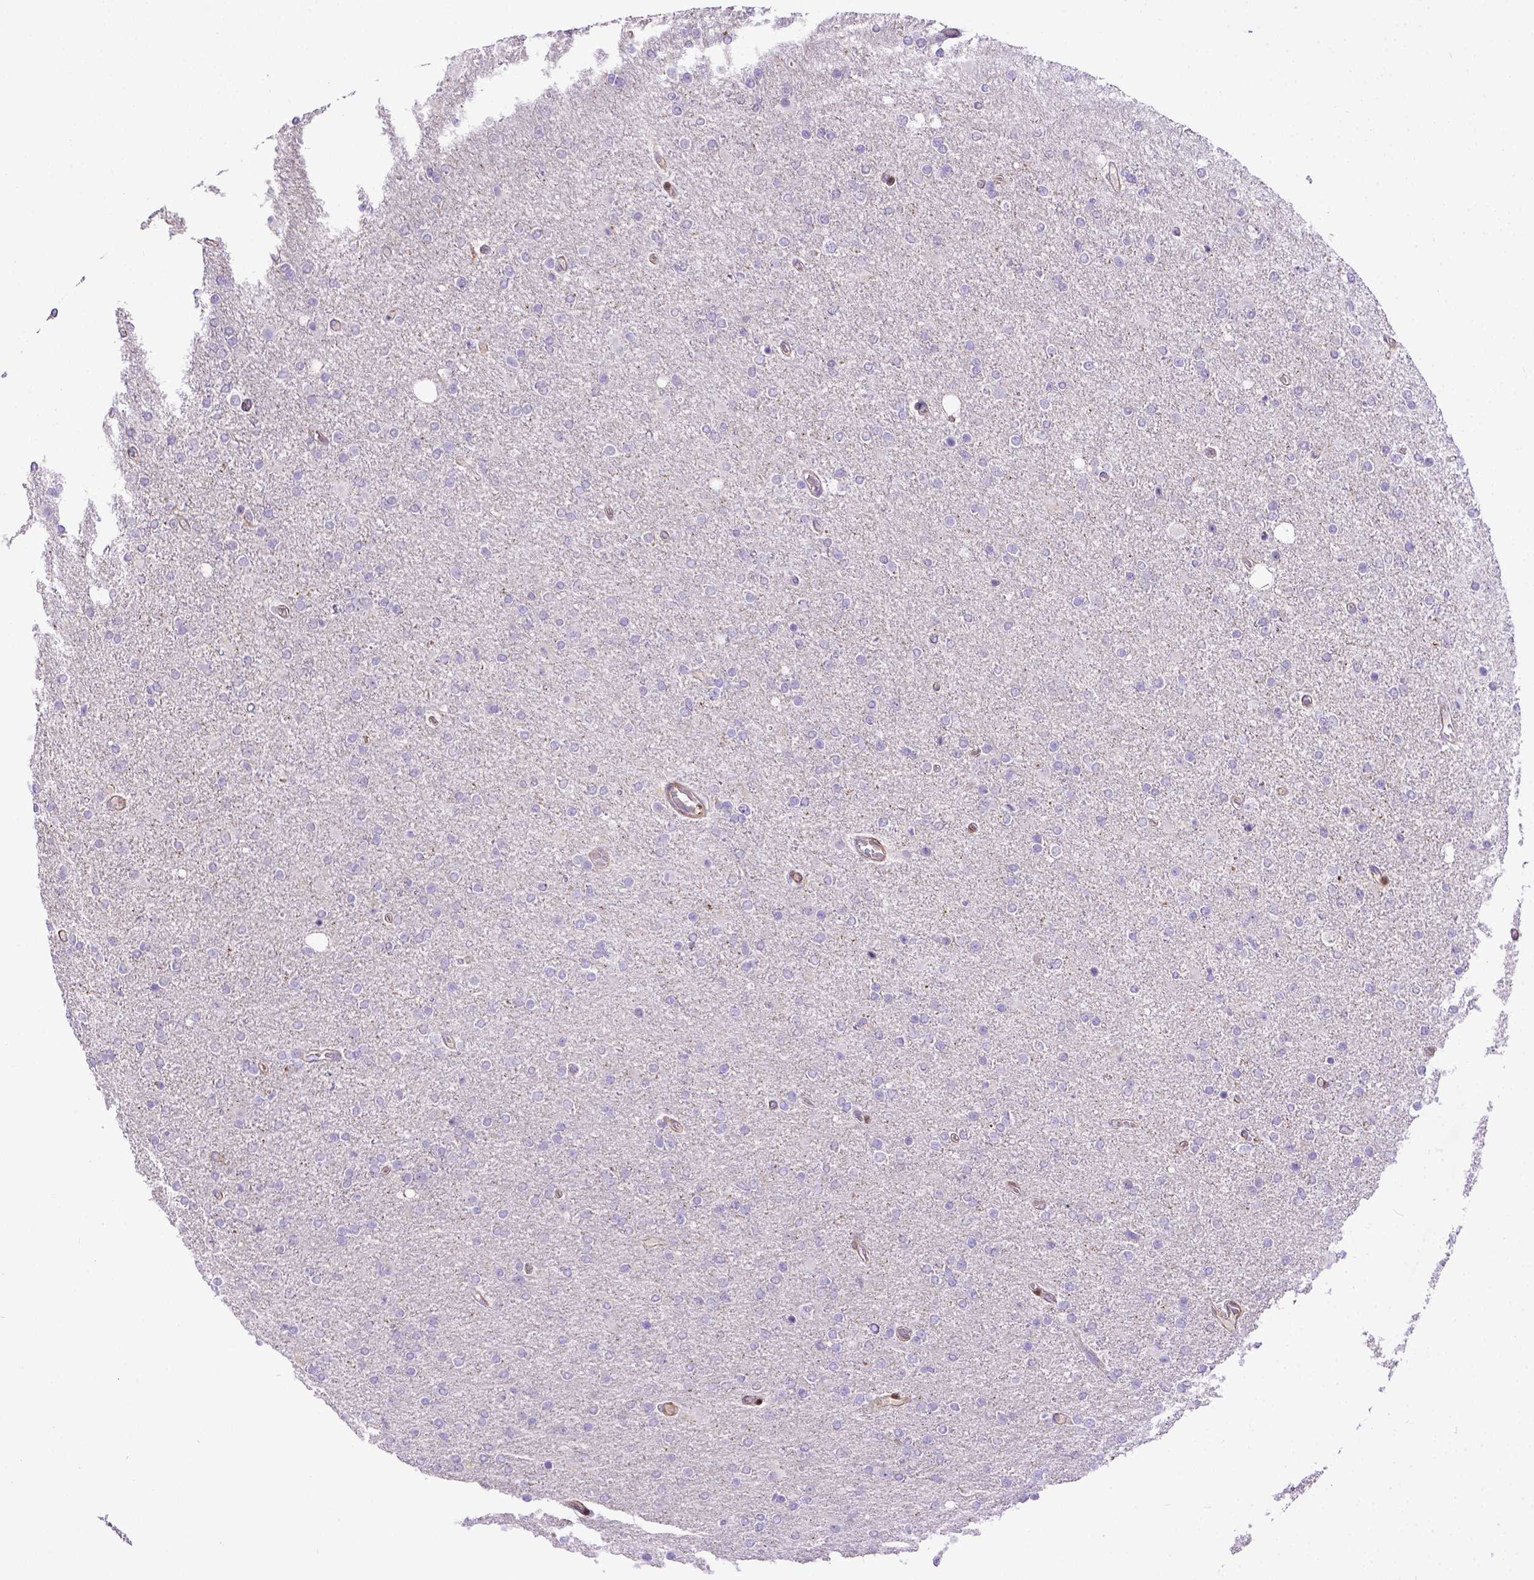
{"staining": {"intensity": "negative", "quantity": "none", "location": "none"}, "tissue": "glioma", "cell_type": "Tumor cells", "image_type": "cancer", "snomed": [{"axis": "morphology", "description": "Glioma, malignant, High grade"}, {"axis": "topography", "description": "Cerebral cortex"}], "caption": "Tumor cells show no significant expression in glioma.", "gene": "BTN1A1", "patient": {"sex": "male", "age": 70}}